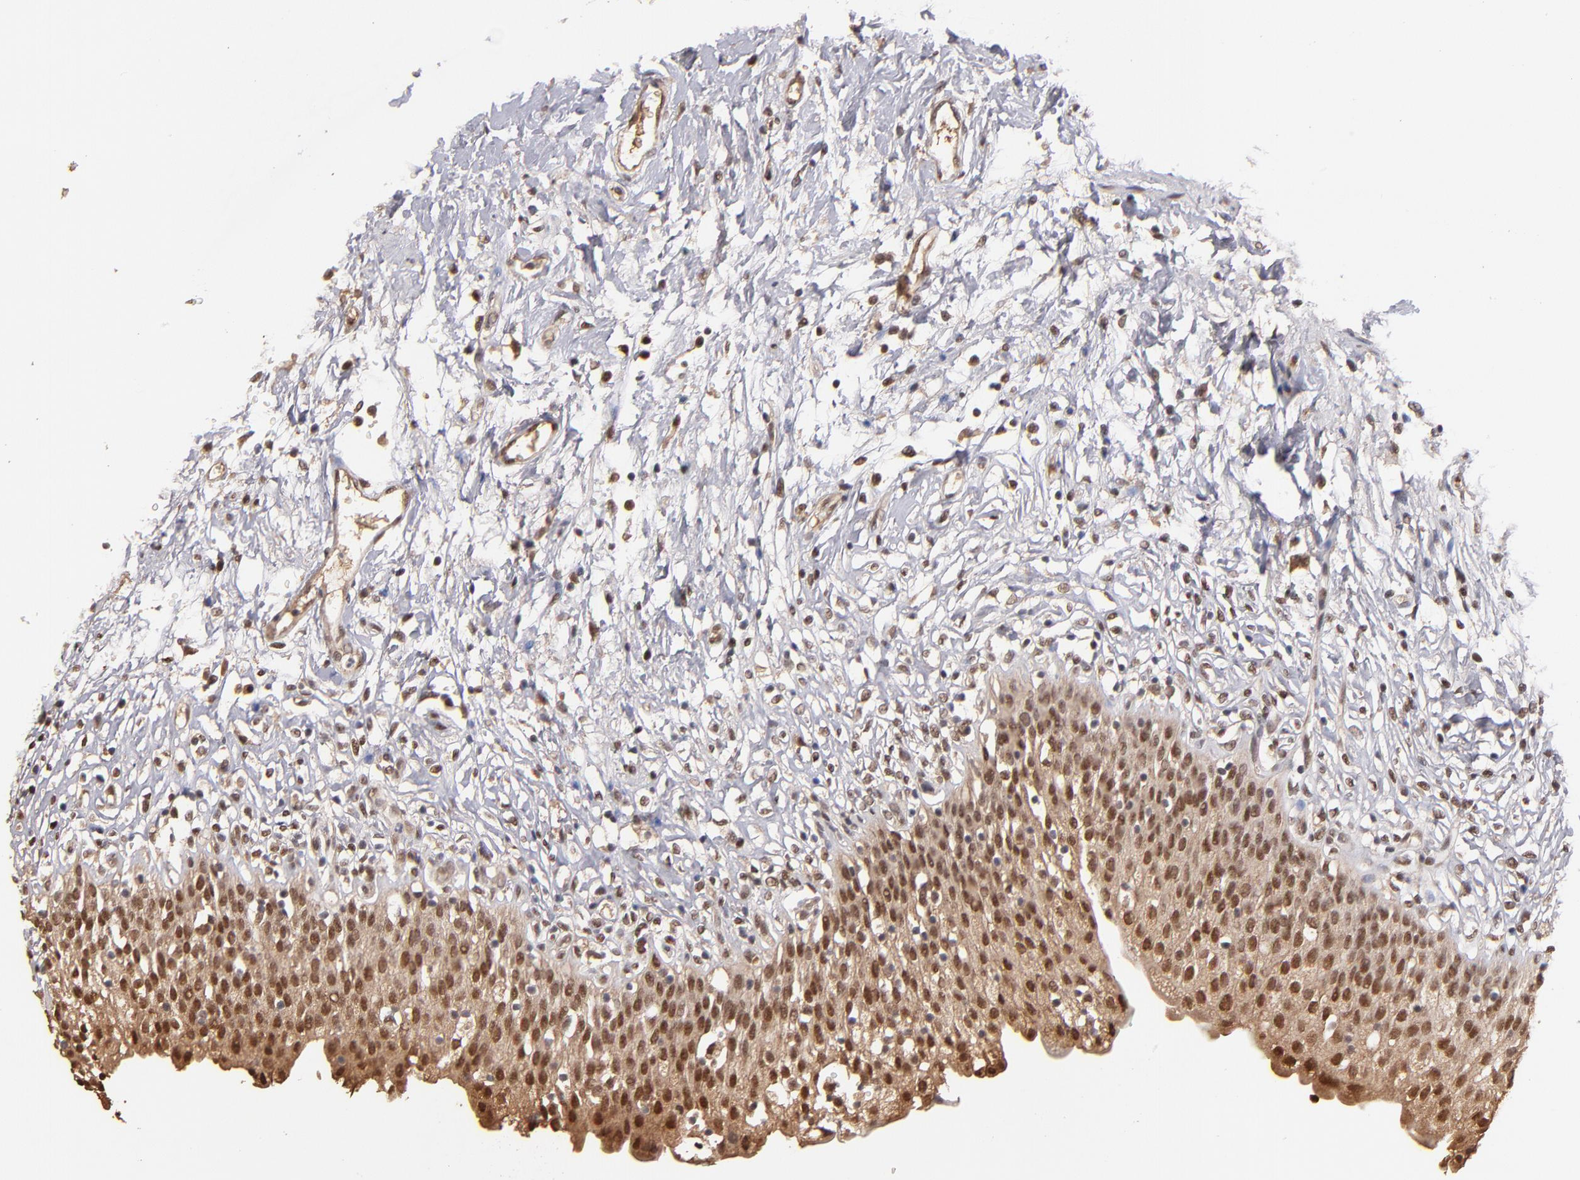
{"staining": {"intensity": "moderate", "quantity": ">75%", "location": "cytoplasmic/membranous,nuclear"}, "tissue": "urinary bladder", "cell_type": "Urothelial cells", "image_type": "normal", "snomed": [{"axis": "morphology", "description": "Normal tissue, NOS"}, {"axis": "topography", "description": "Urinary bladder"}], "caption": "Normal urinary bladder was stained to show a protein in brown. There is medium levels of moderate cytoplasmic/membranous,nuclear positivity in approximately >75% of urothelial cells.", "gene": "EAPP", "patient": {"sex": "female", "age": 80}}